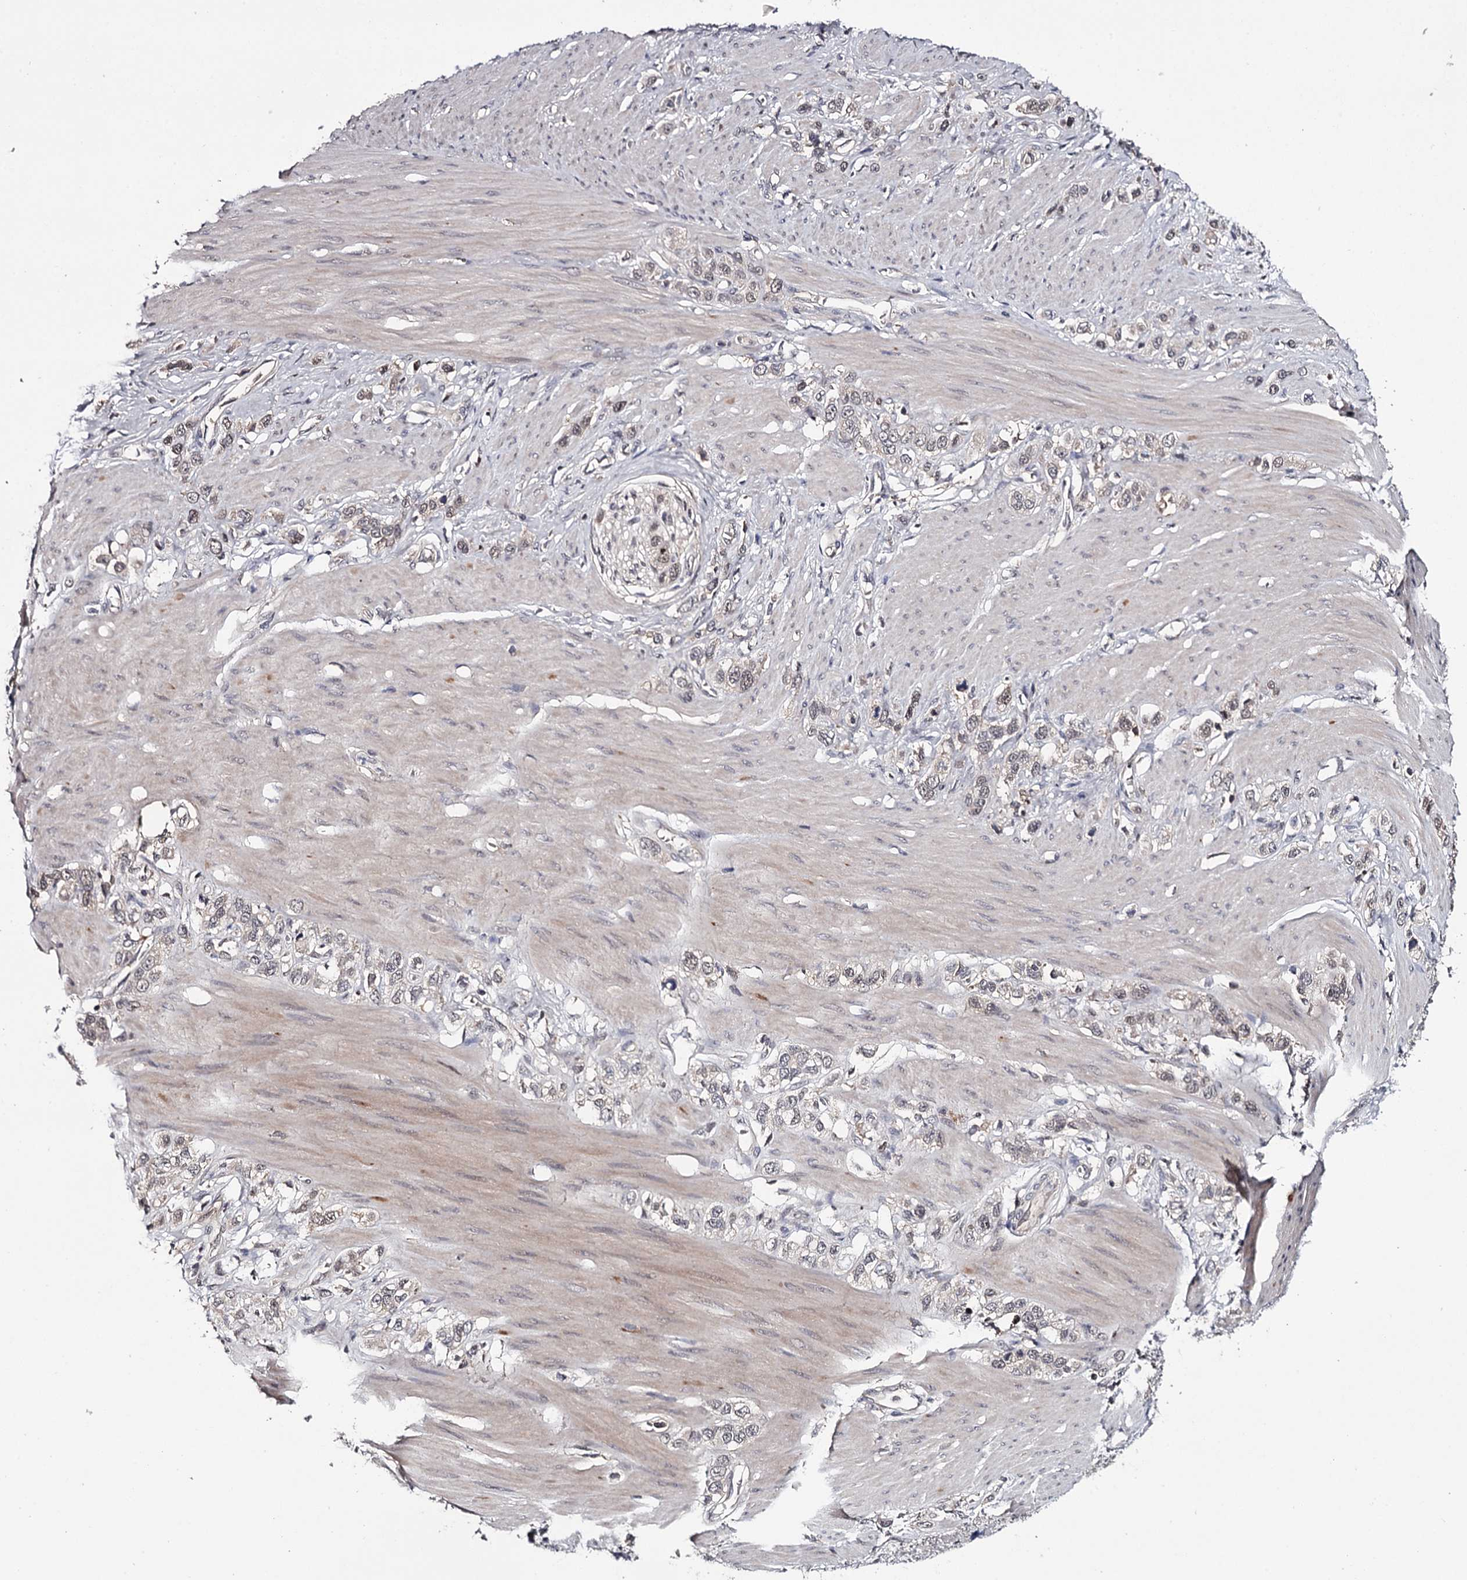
{"staining": {"intensity": "negative", "quantity": "none", "location": "none"}, "tissue": "stomach cancer", "cell_type": "Tumor cells", "image_type": "cancer", "snomed": [{"axis": "morphology", "description": "Adenocarcinoma, NOS"}, {"axis": "morphology", "description": "Adenocarcinoma, High grade"}, {"axis": "topography", "description": "Stomach, upper"}, {"axis": "topography", "description": "Stomach, lower"}], "caption": "High-grade adenocarcinoma (stomach) stained for a protein using IHC demonstrates no positivity tumor cells.", "gene": "GTSF1", "patient": {"sex": "female", "age": 65}}